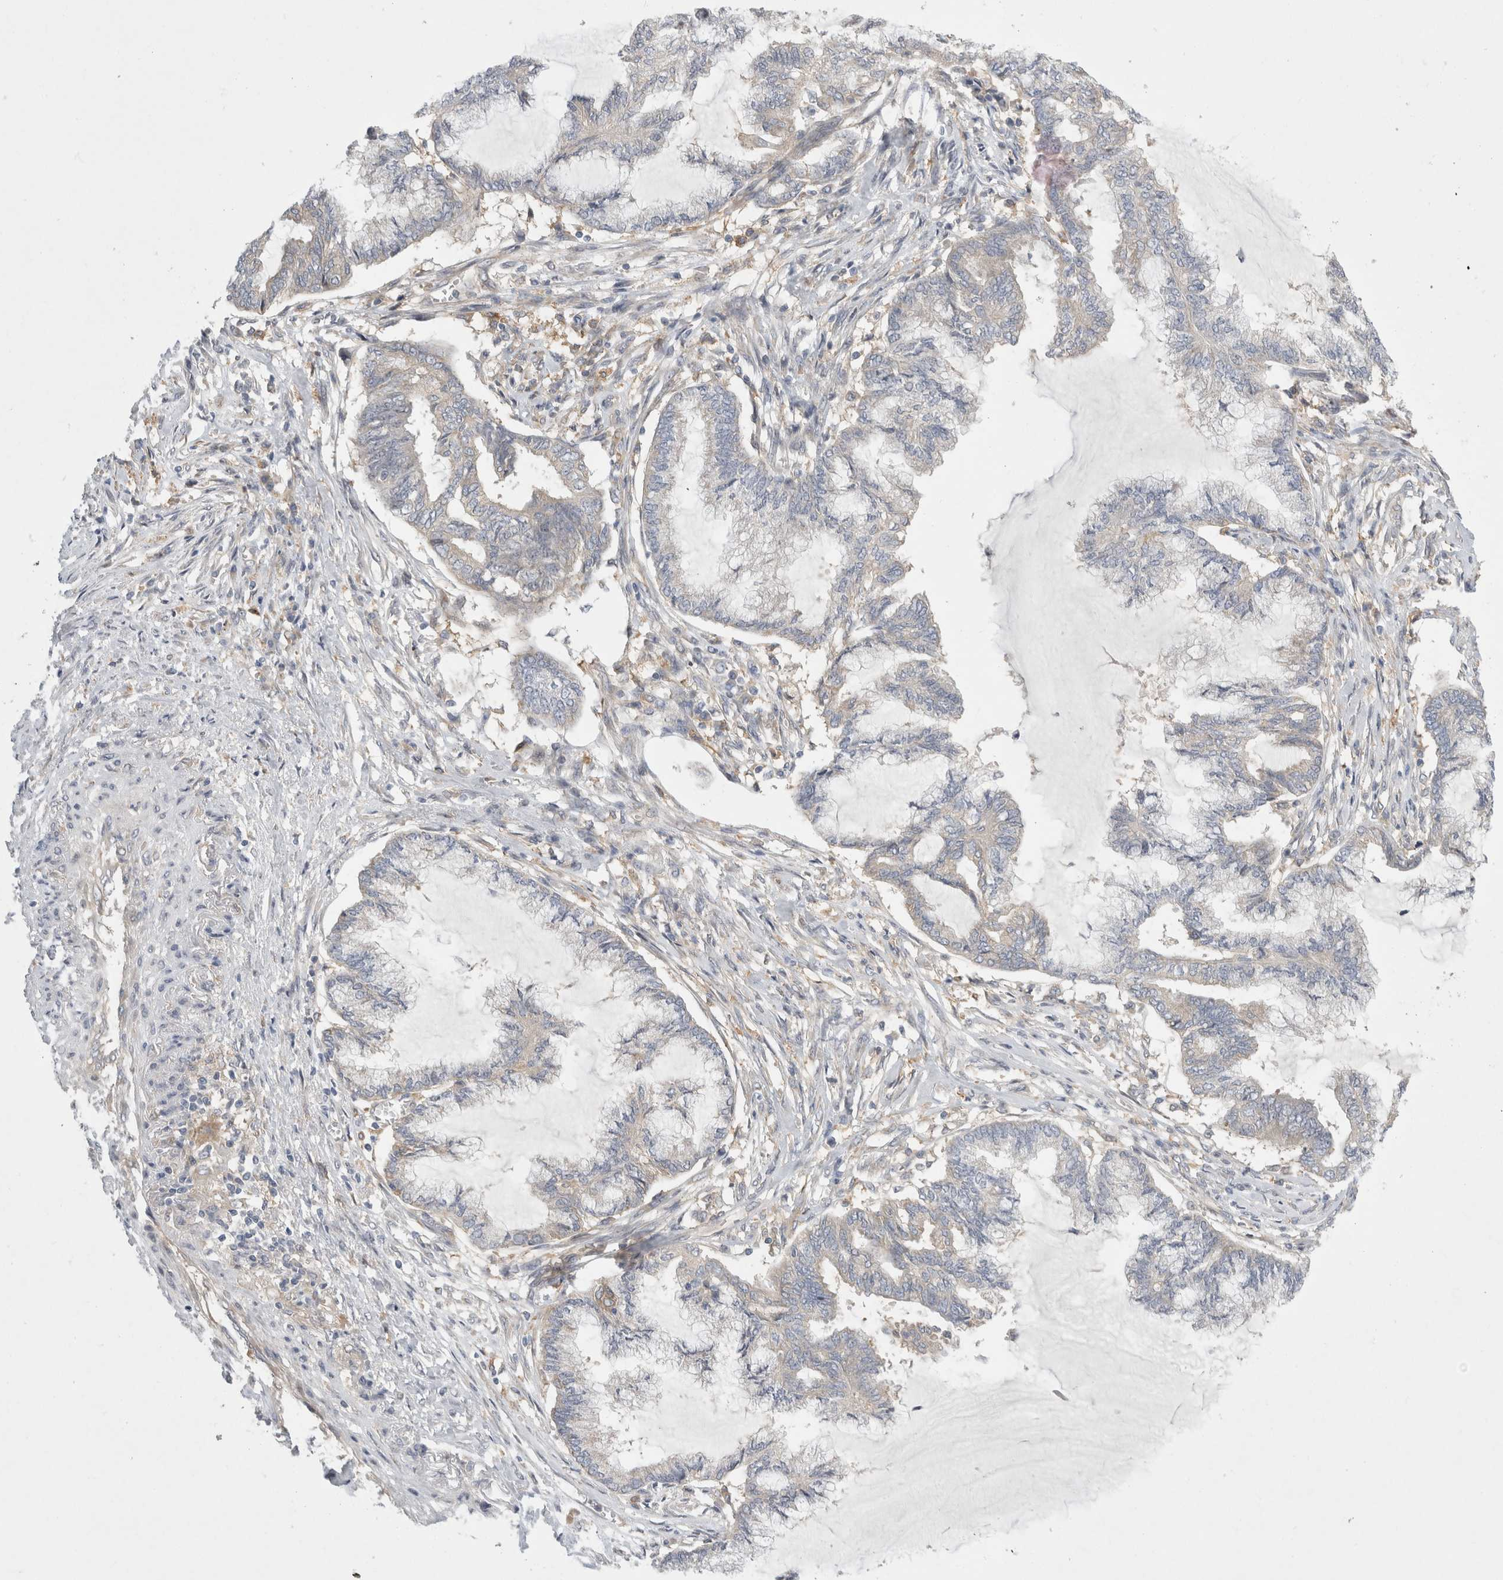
{"staining": {"intensity": "negative", "quantity": "none", "location": "none"}, "tissue": "endometrial cancer", "cell_type": "Tumor cells", "image_type": "cancer", "snomed": [{"axis": "morphology", "description": "Adenocarcinoma, NOS"}, {"axis": "topography", "description": "Endometrium"}], "caption": "Immunohistochemistry (IHC) micrograph of neoplastic tissue: human adenocarcinoma (endometrial) stained with DAB (3,3'-diaminobenzidine) demonstrates no significant protein positivity in tumor cells. (DAB (3,3'-diaminobenzidine) immunohistochemistry (IHC) visualized using brightfield microscopy, high magnification).", "gene": "CDCA7L", "patient": {"sex": "female", "age": 86}}